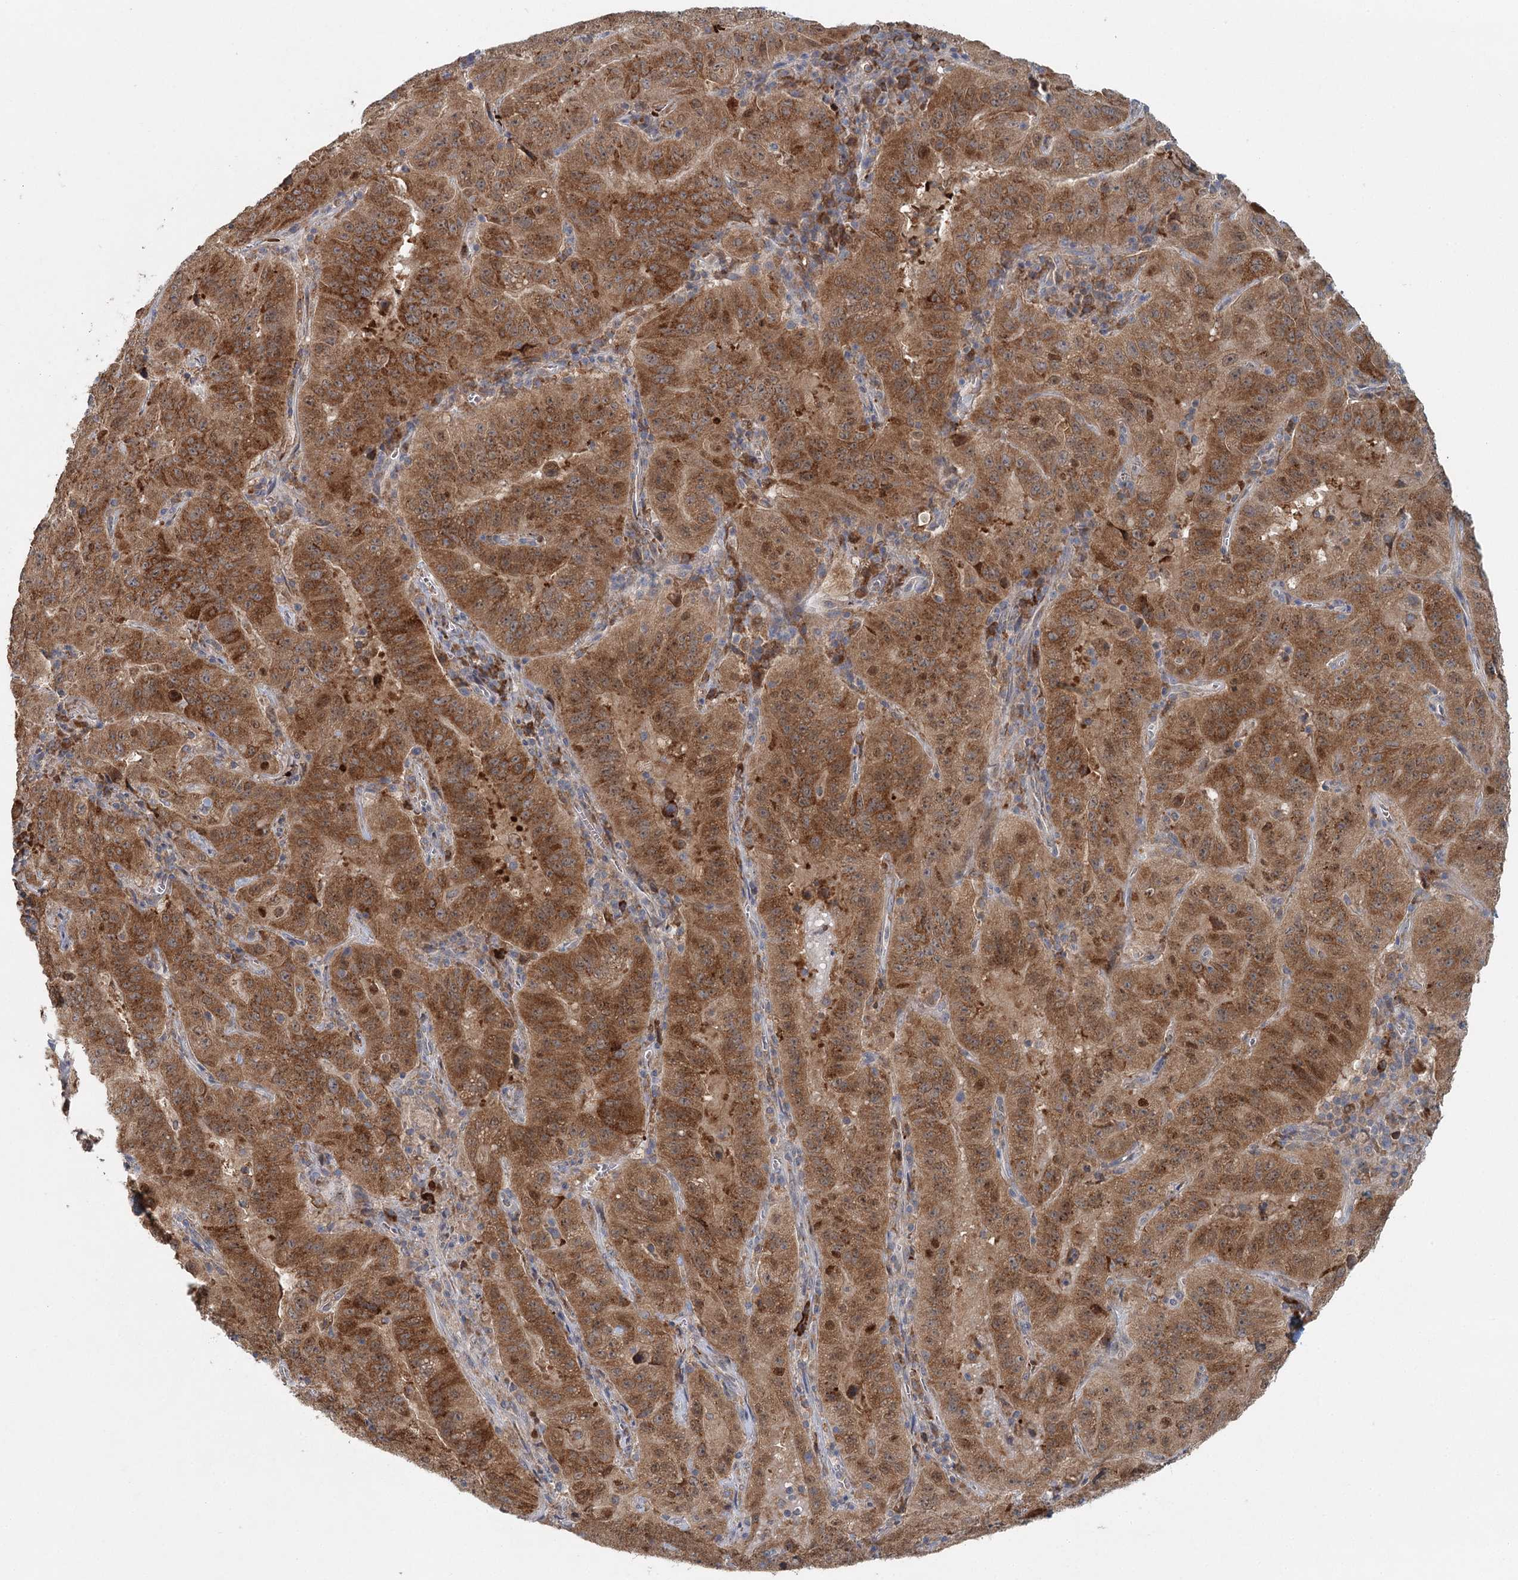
{"staining": {"intensity": "strong", "quantity": ">75%", "location": "cytoplasmic/membranous"}, "tissue": "pancreatic cancer", "cell_type": "Tumor cells", "image_type": "cancer", "snomed": [{"axis": "morphology", "description": "Adenocarcinoma, NOS"}, {"axis": "topography", "description": "Pancreas"}], "caption": "A high amount of strong cytoplasmic/membranous expression is appreciated in approximately >75% of tumor cells in pancreatic cancer tissue.", "gene": "ADK", "patient": {"sex": "male", "age": 63}}